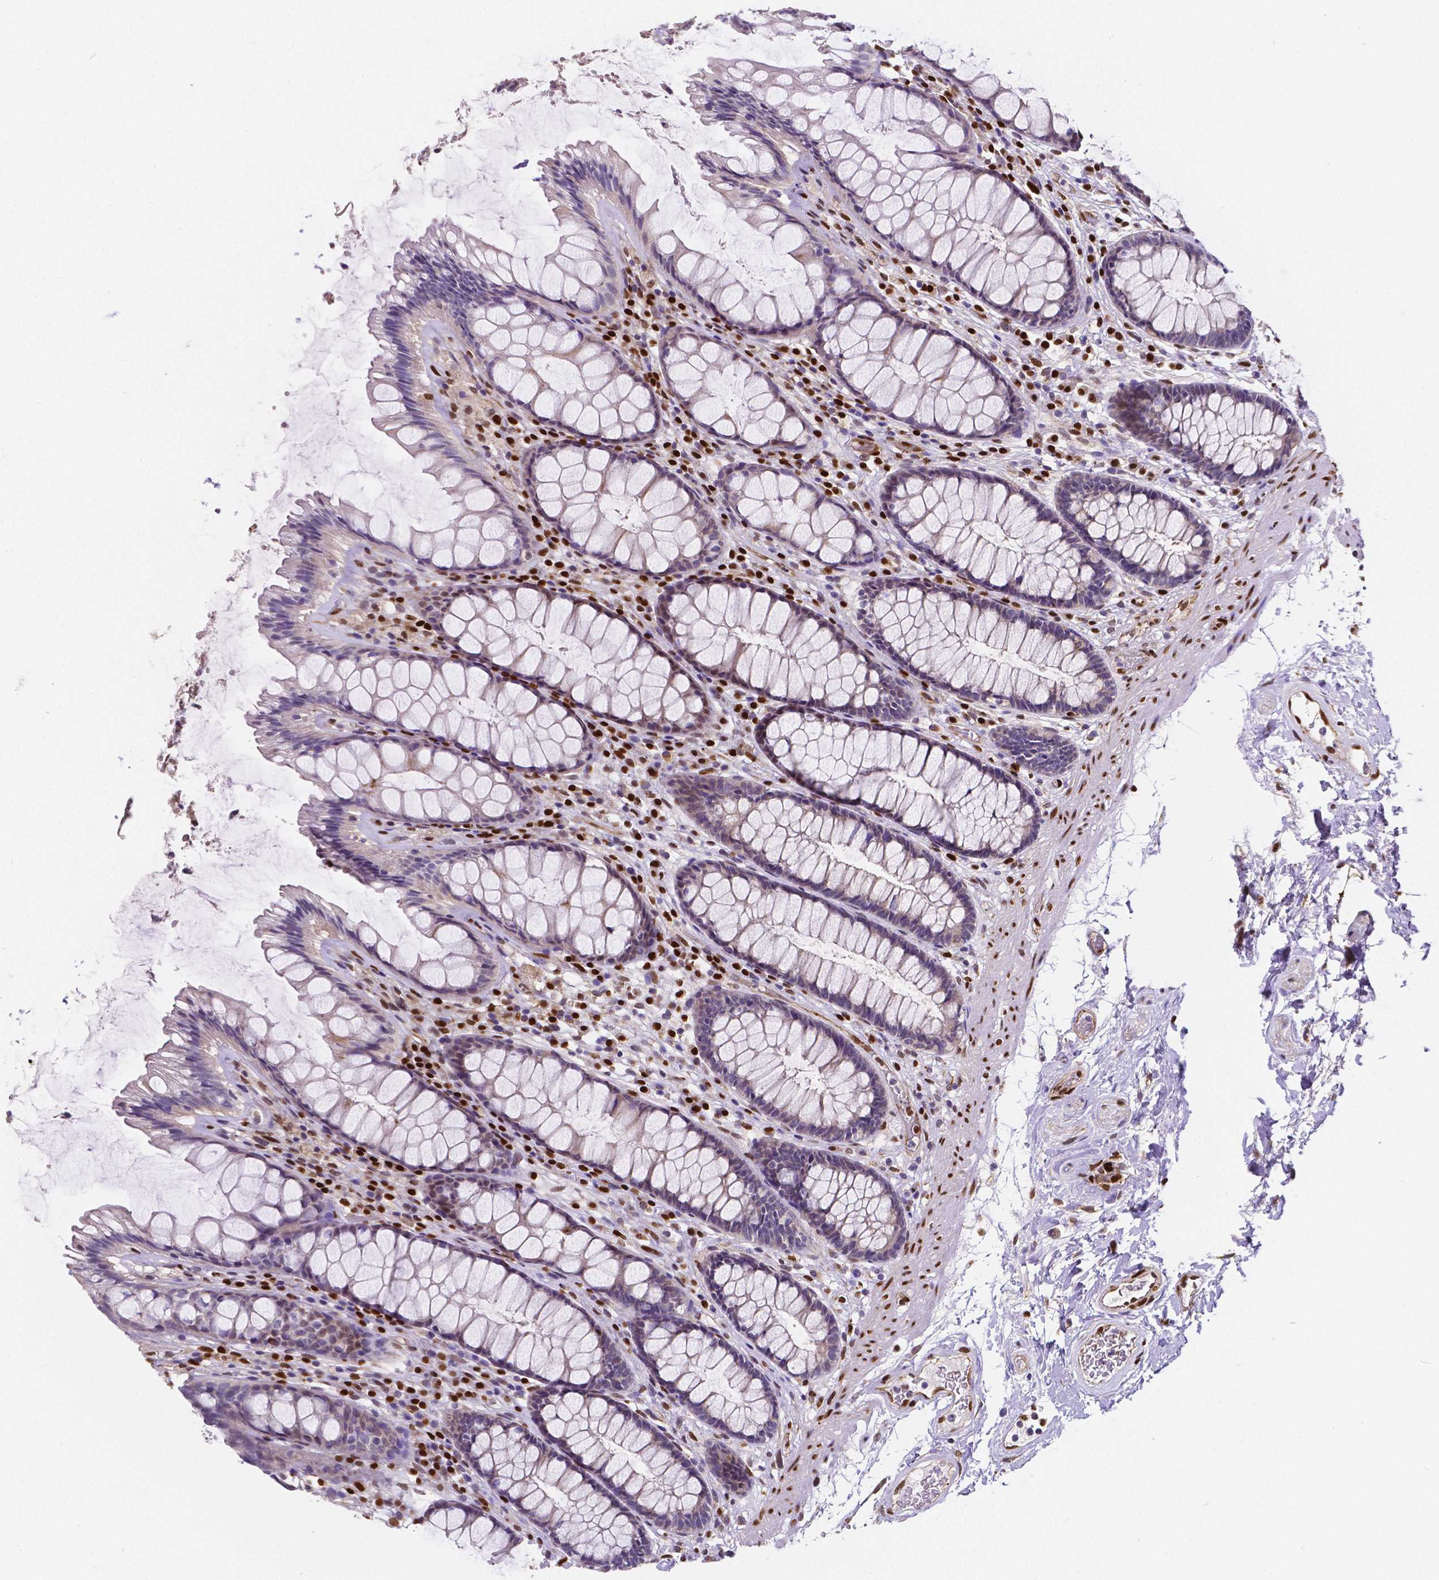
{"staining": {"intensity": "negative", "quantity": "none", "location": "none"}, "tissue": "rectum", "cell_type": "Glandular cells", "image_type": "normal", "snomed": [{"axis": "morphology", "description": "Normal tissue, NOS"}, {"axis": "topography", "description": "Rectum"}], "caption": "This photomicrograph is of unremarkable rectum stained with immunohistochemistry (IHC) to label a protein in brown with the nuclei are counter-stained blue. There is no staining in glandular cells.", "gene": "MEF2C", "patient": {"sex": "male", "age": 72}}